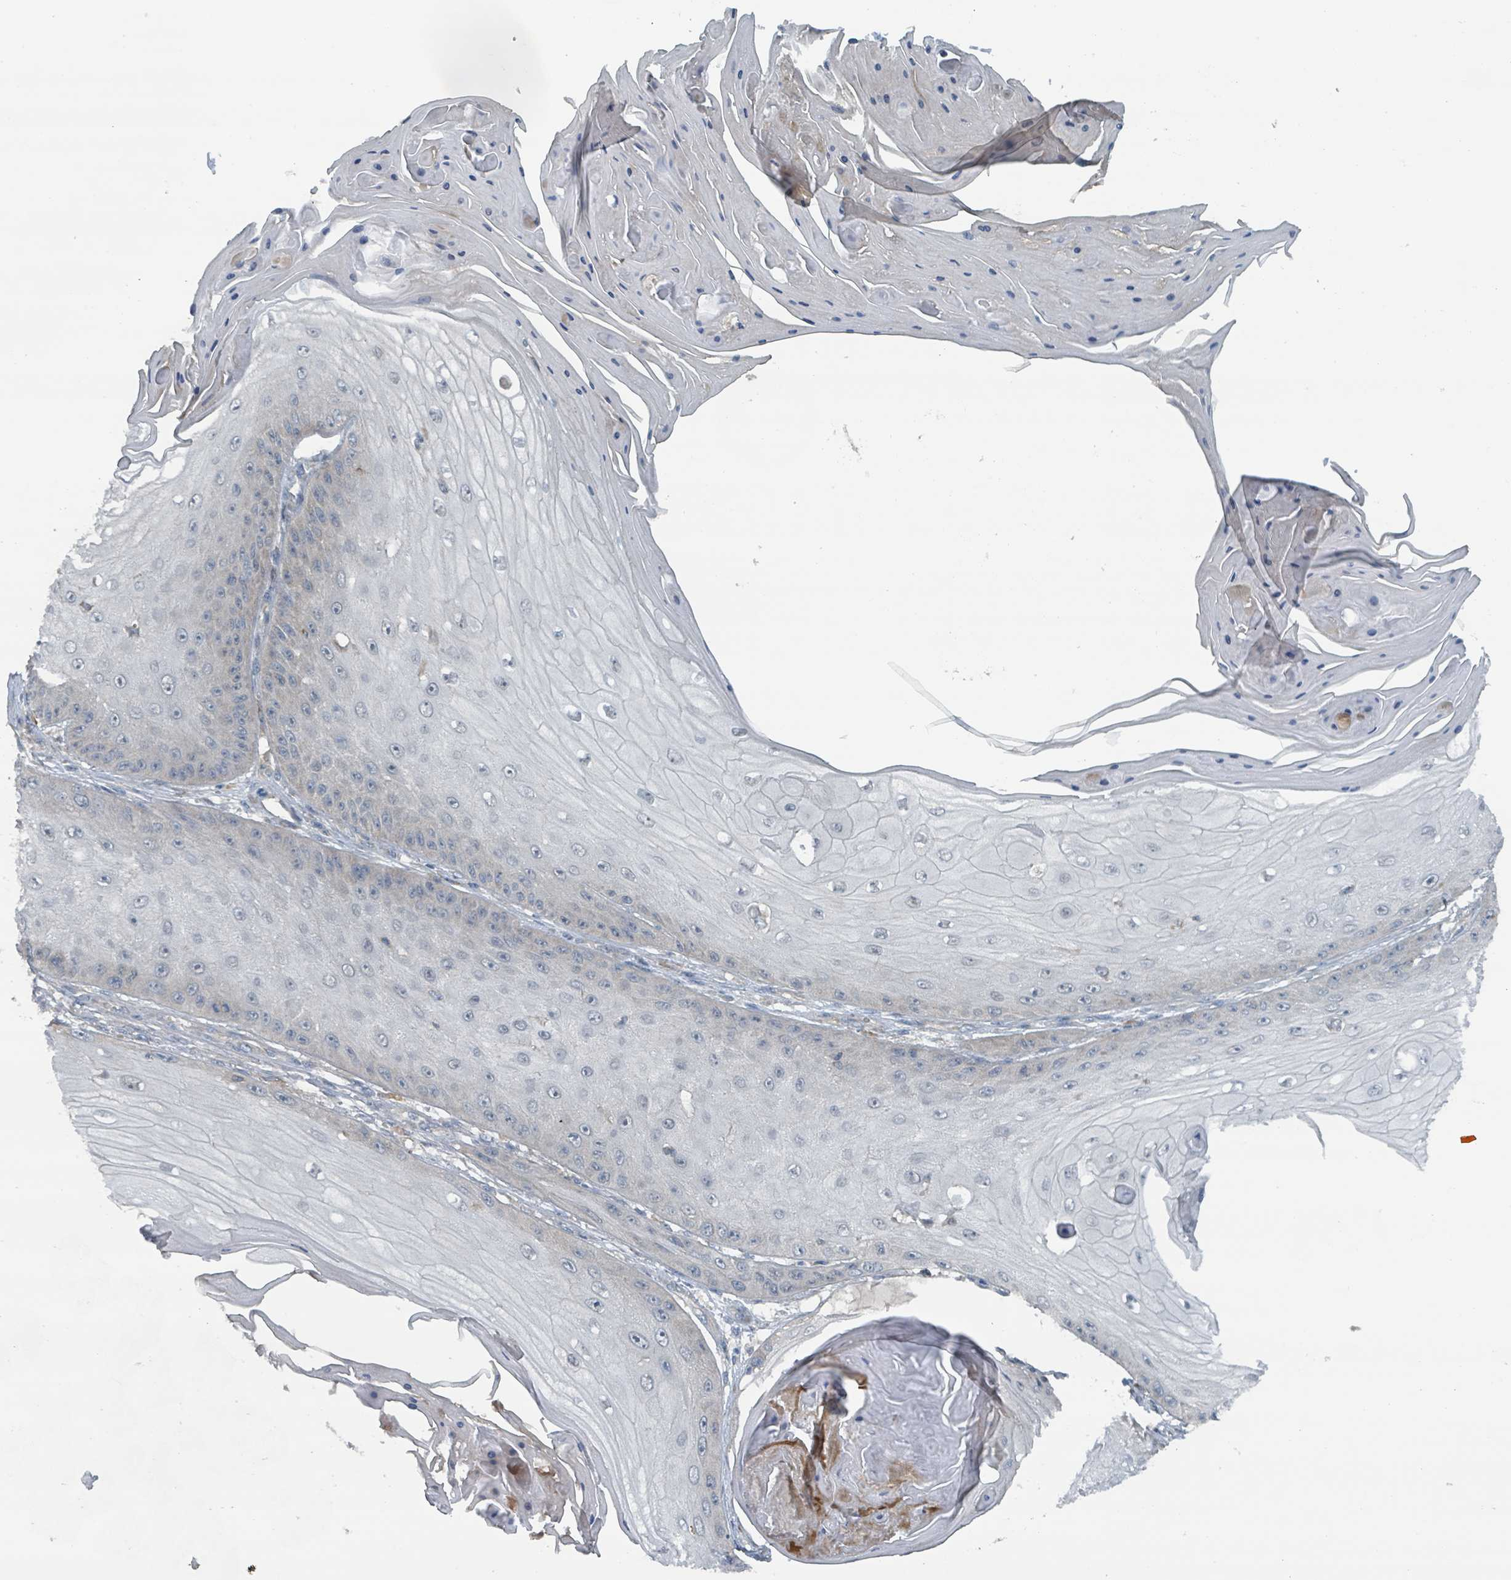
{"staining": {"intensity": "negative", "quantity": "none", "location": "none"}, "tissue": "skin cancer", "cell_type": "Tumor cells", "image_type": "cancer", "snomed": [{"axis": "morphology", "description": "Squamous cell carcinoma, NOS"}, {"axis": "topography", "description": "Skin"}], "caption": "The histopathology image demonstrates no significant positivity in tumor cells of squamous cell carcinoma (skin).", "gene": "ACBD4", "patient": {"sex": "male", "age": 70}}